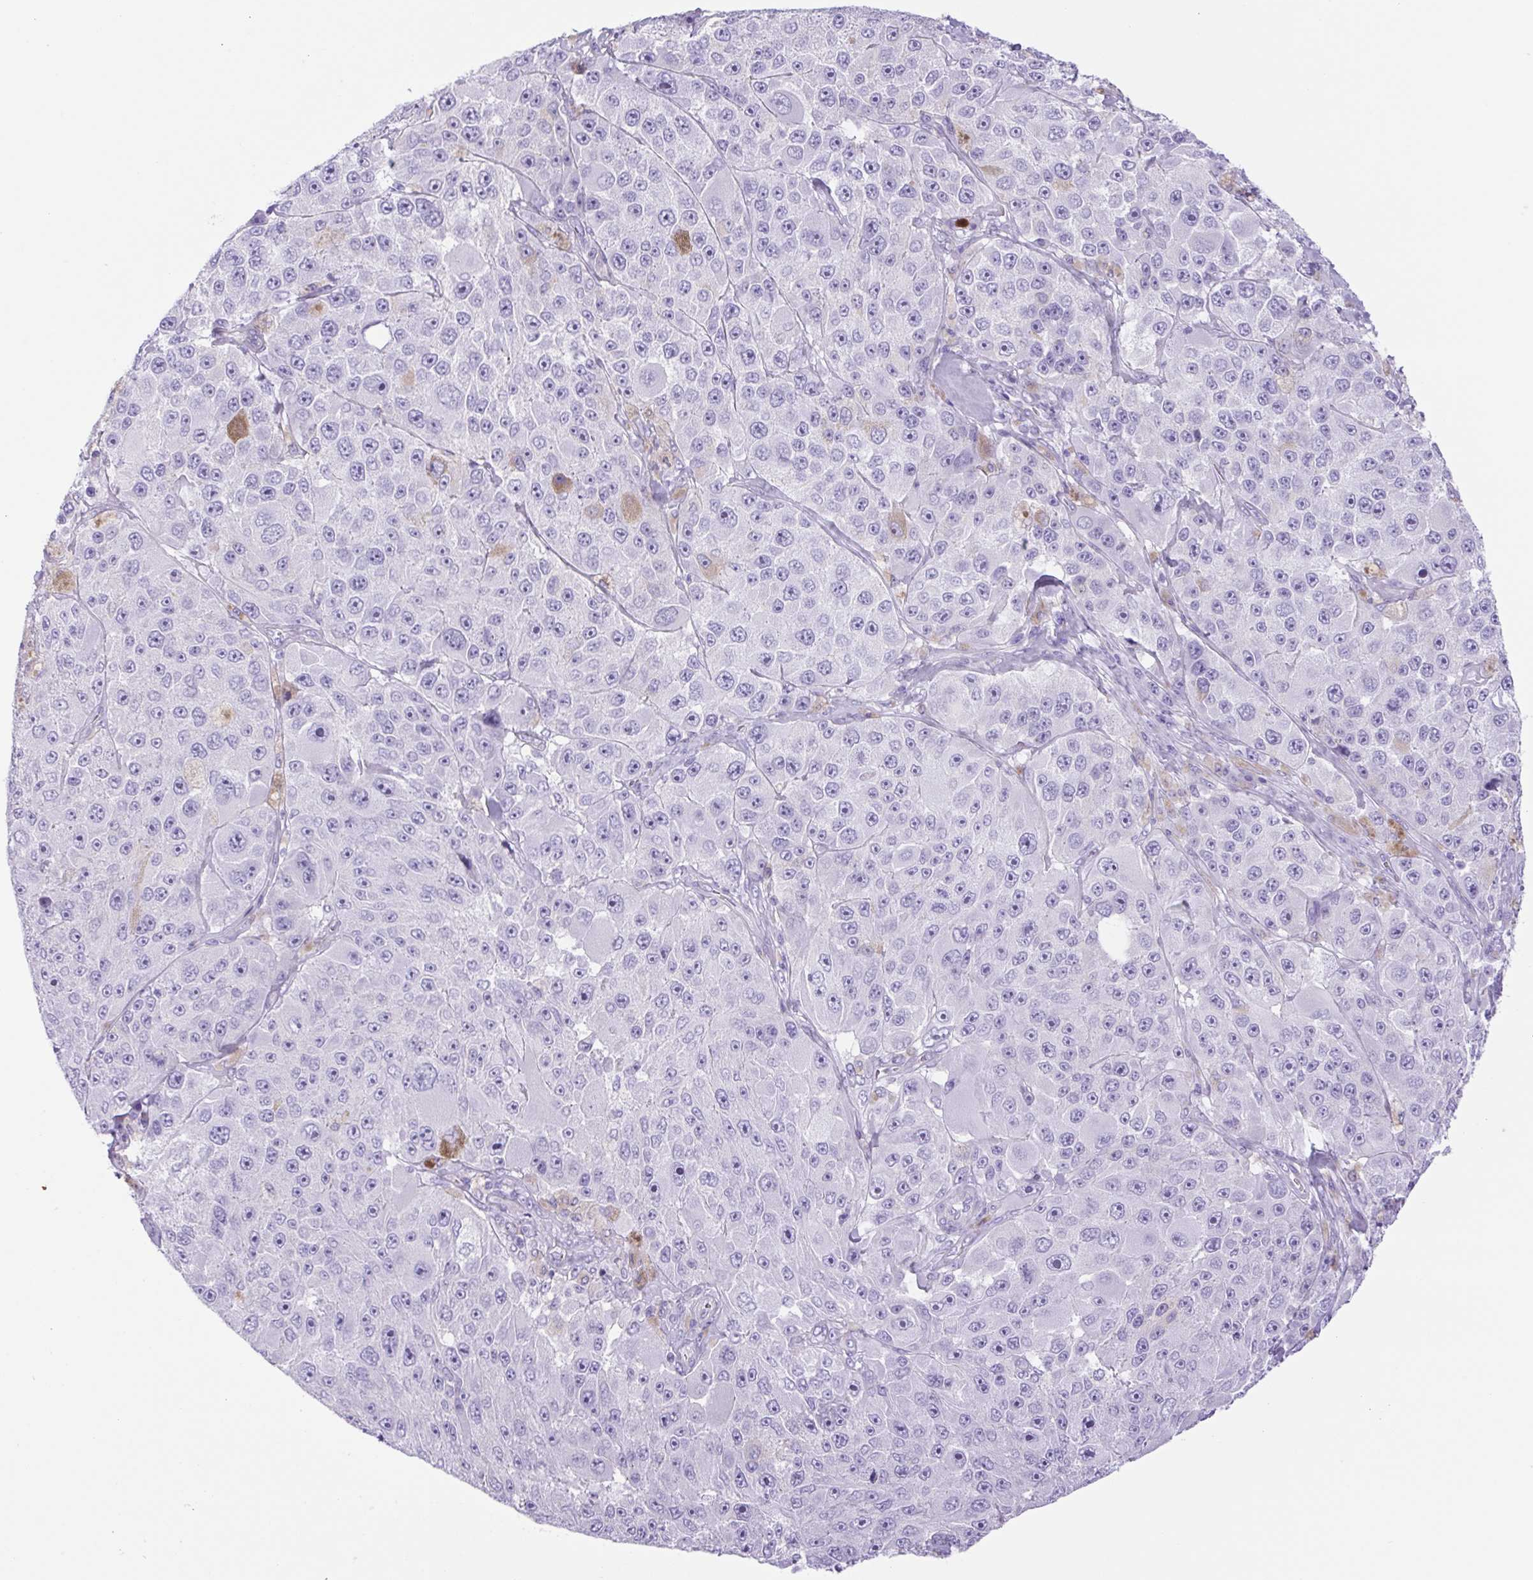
{"staining": {"intensity": "negative", "quantity": "none", "location": "none"}, "tissue": "melanoma", "cell_type": "Tumor cells", "image_type": "cancer", "snomed": [{"axis": "morphology", "description": "Malignant melanoma, Metastatic site"}, {"axis": "topography", "description": "Lymph node"}], "caption": "Immunohistochemistry photomicrograph of malignant melanoma (metastatic site) stained for a protein (brown), which exhibits no staining in tumor cells.", "gene": "CDSN", "patient": {"sex": "male", "age": 62}}